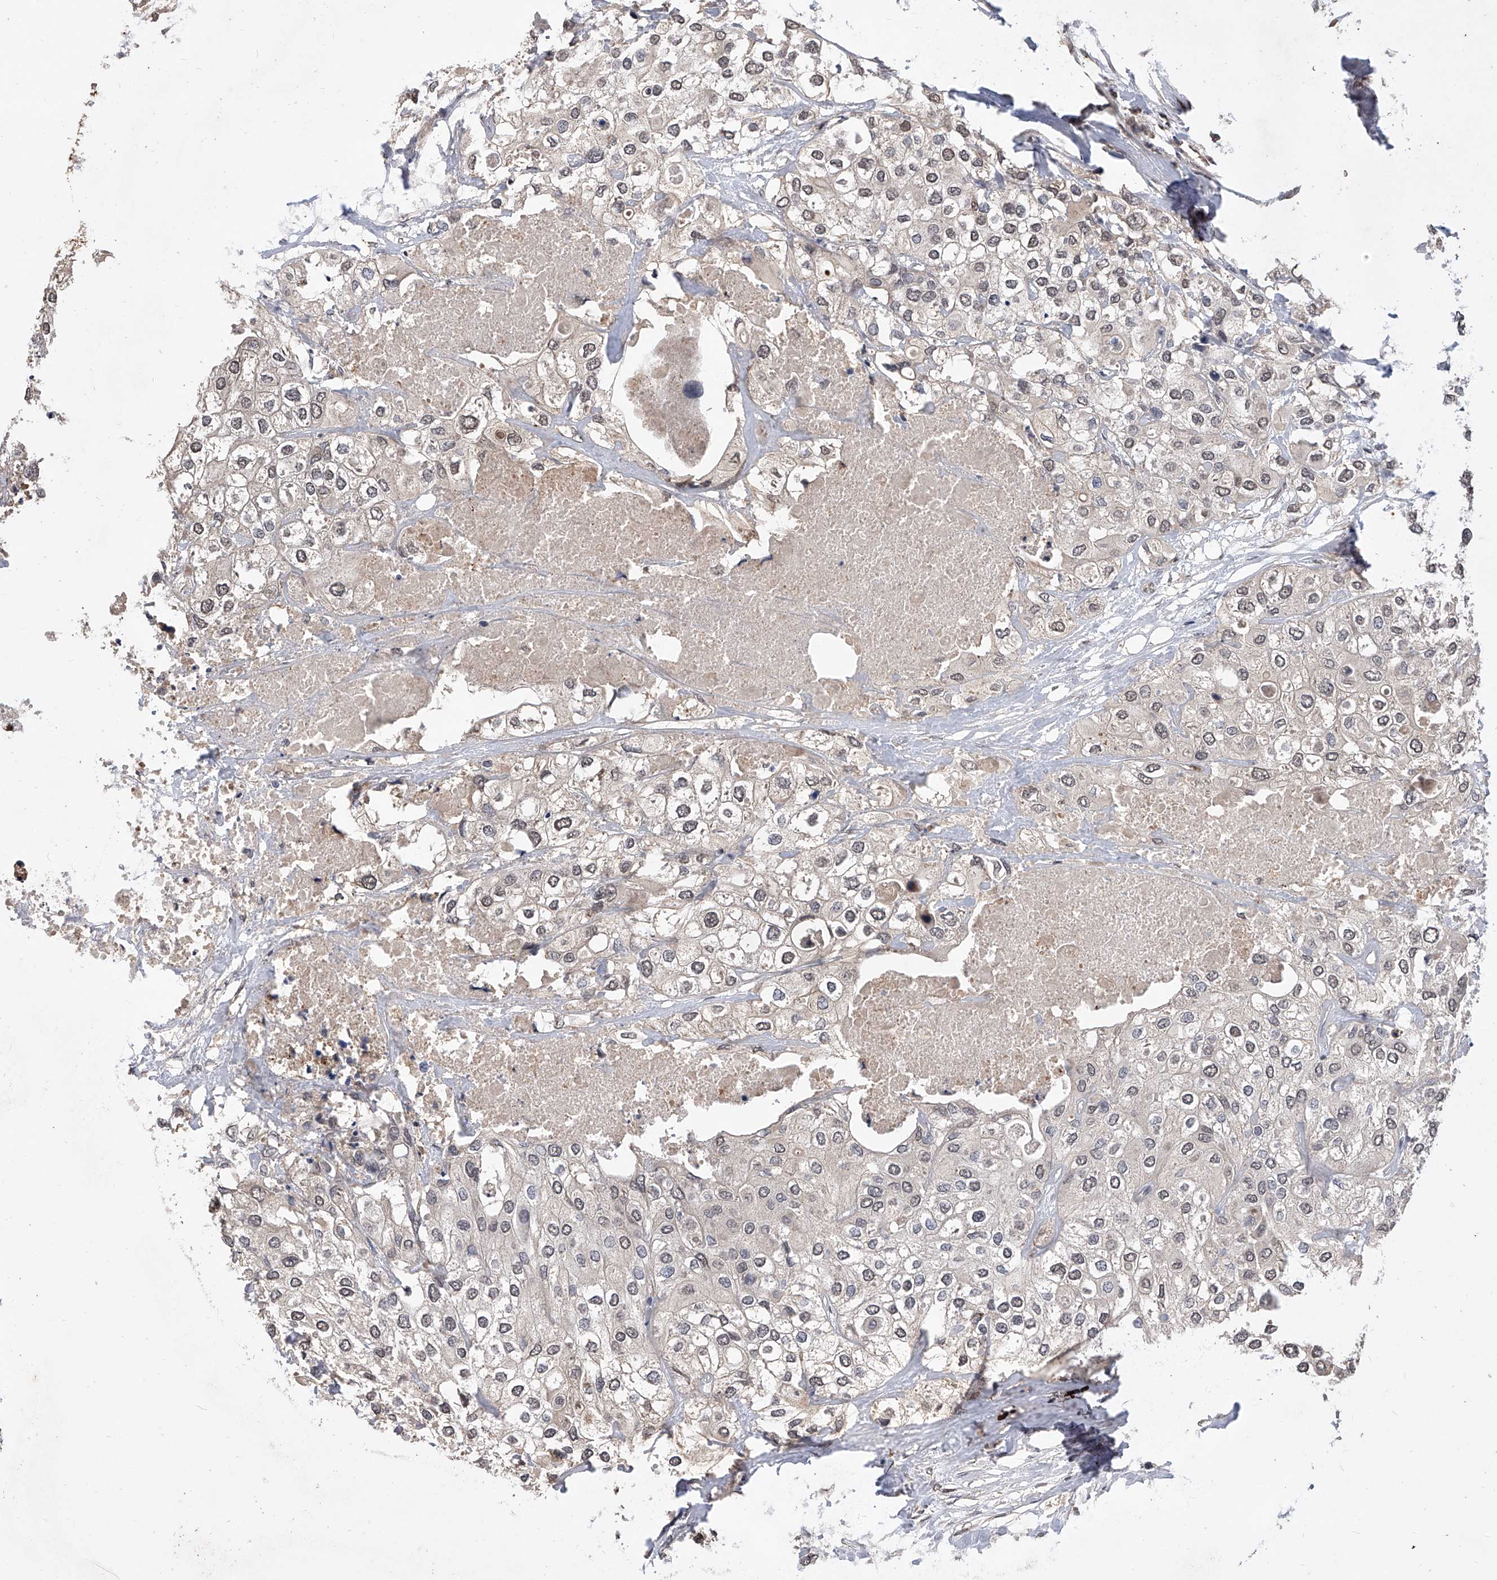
{"staining": {"intensity": "weak", "quantity": "<25%", "location": "nuclear"}, "tissue": "urothelial cancer", "cell_type": "Tumor cells", "image_type": "cancer", "snomed": [{"axis": "morphology", "description": "Urothelial carcinoma, High grade"}, {"axis": "topography", "description": "Urinary bladder"}], "caption": "Tumor cells show no significant protein staining in high-grade urothelial carcinoma.", "gene": "CFAP410", "patient": {"sex": "male", "age": 64}}